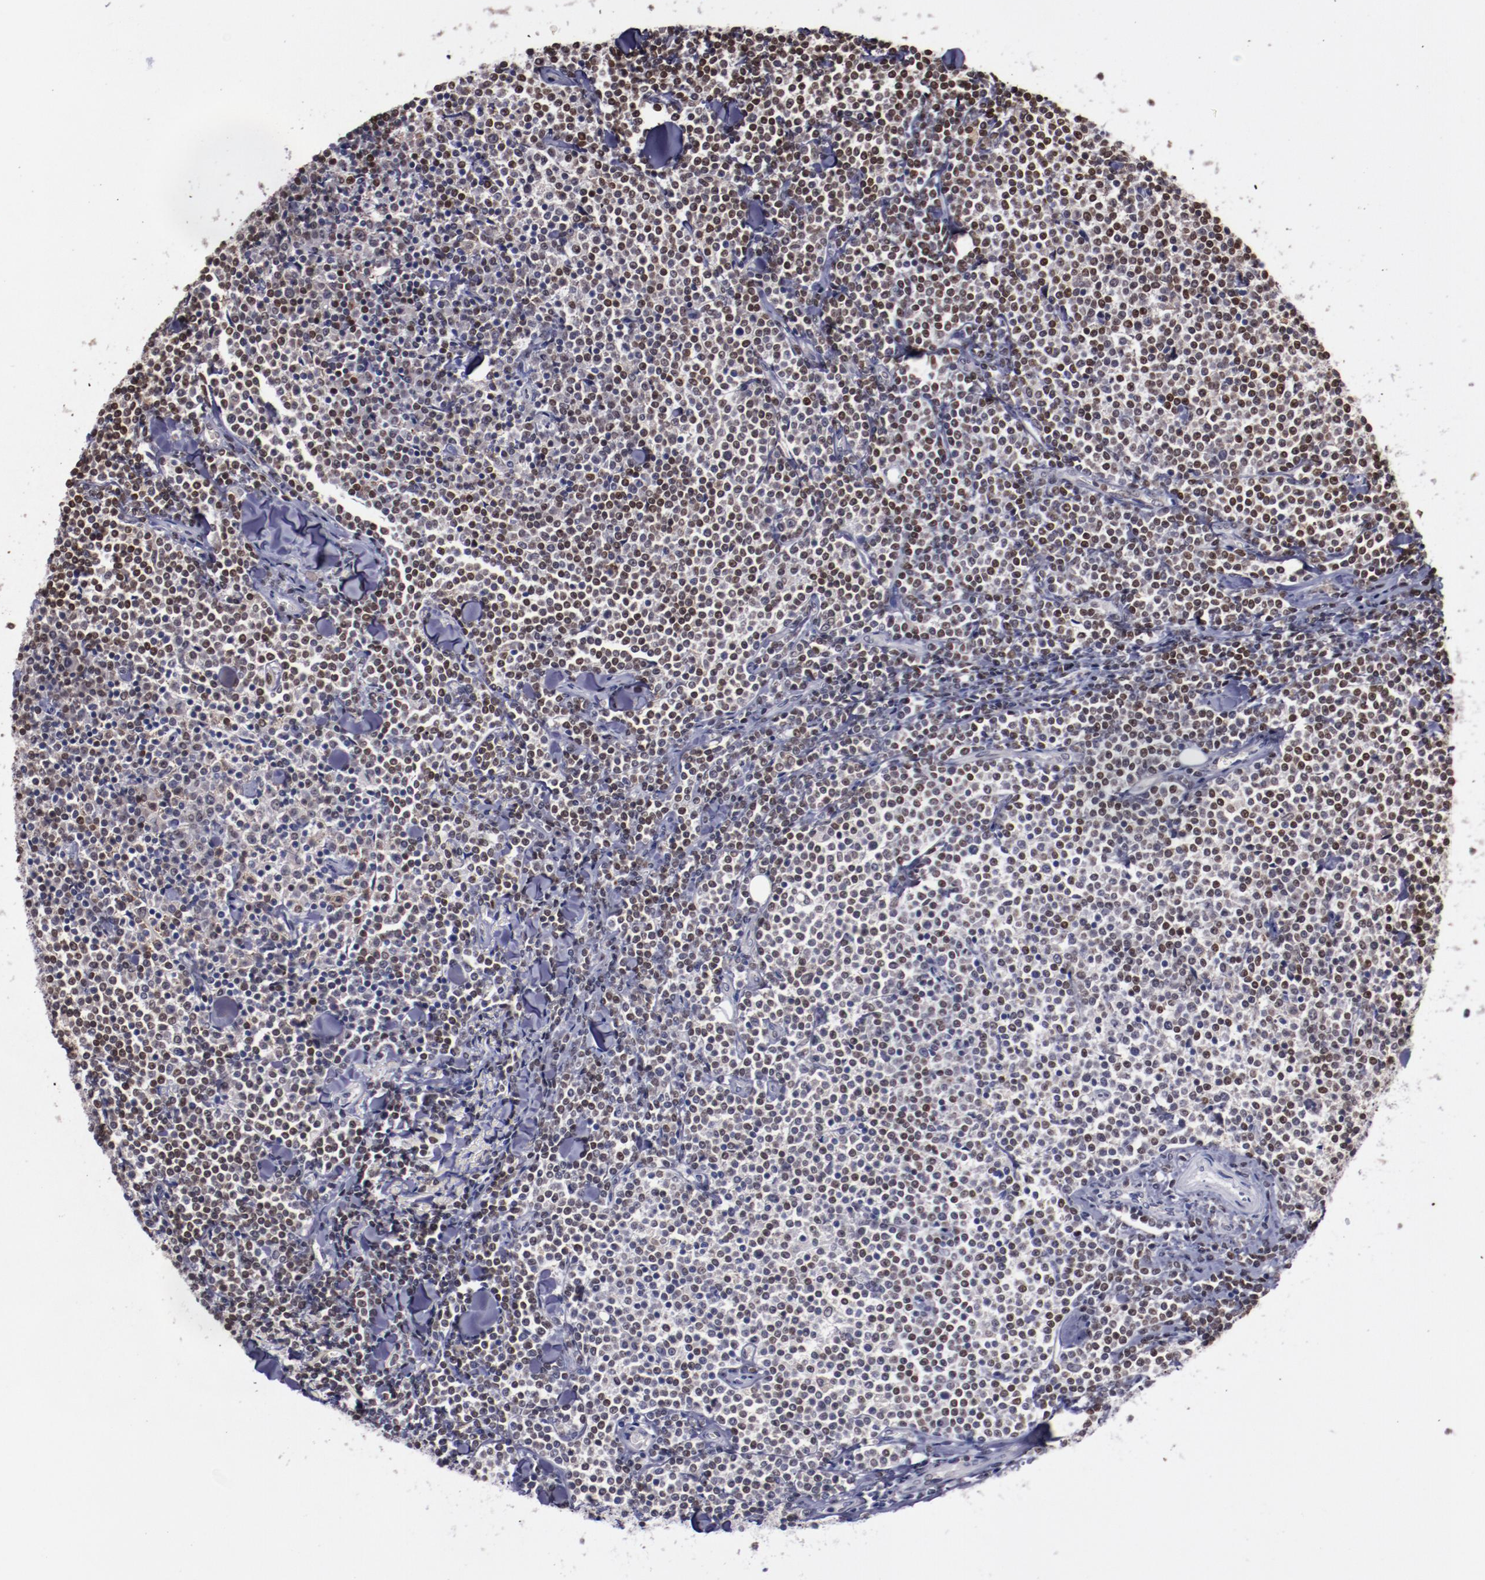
{"staining": {"intensity": "moderate", "quantity": ">75%", "location": "nuclear"}, "tissue": "lymphoma", "cell_type": "Tumor cells", "image_type": "cancer", "snomed": [{"axis": "morphology", "description": "Malignant lymphoma, non-Hodgkin's type, Low grade"}, {"axis": "topography", "description": "Soft tissue"}], "caption": "A medium amount of moderate nuclear positivity is identified in approximately >75% of tumor cells in lymphoma tissue.", "gene": "APEX1", "patient": {"sex": "male", "age": 92}}